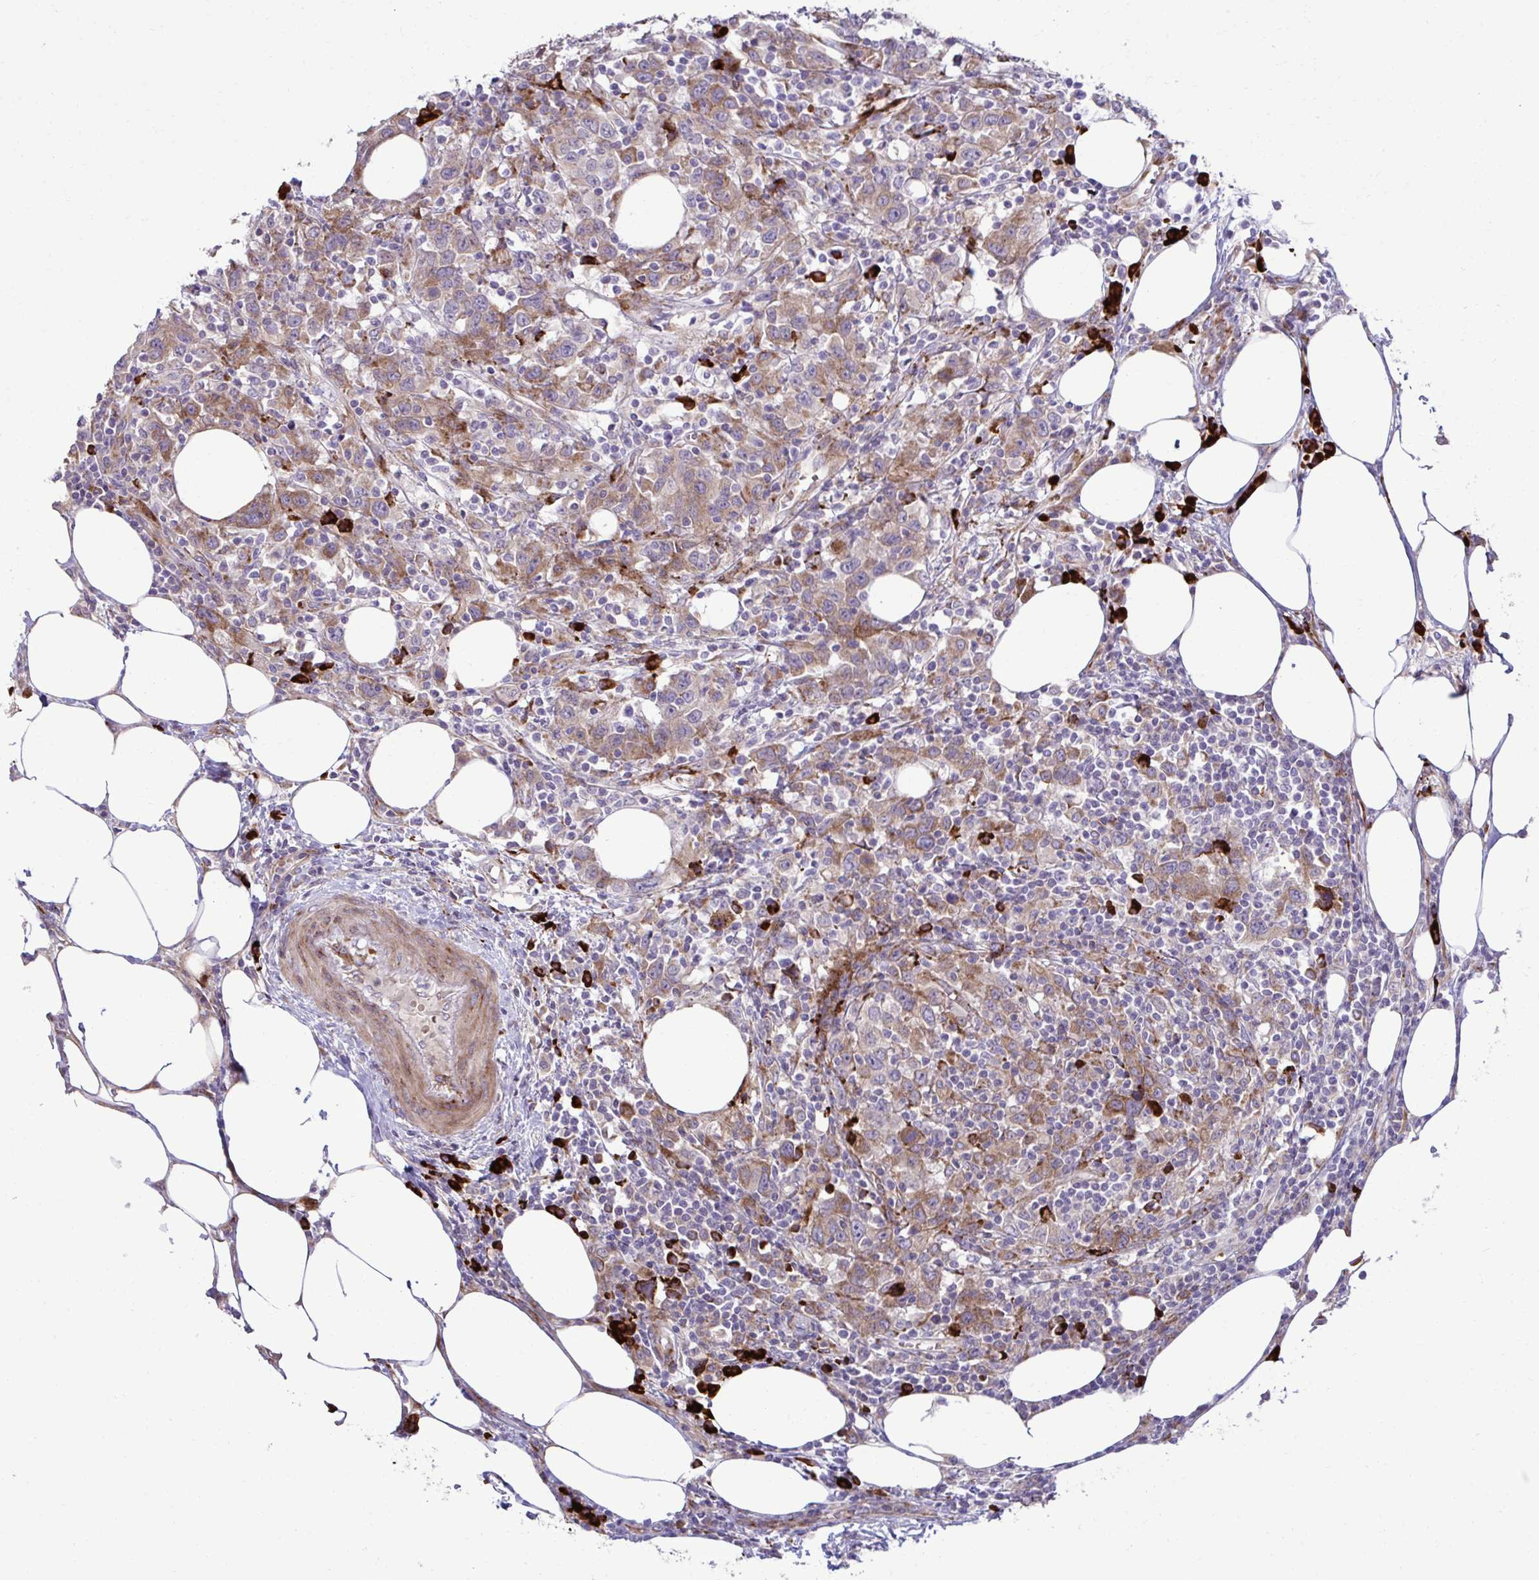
{"staining": {"intensity": "weak", "quantity": ">75%", "location": "cytoplasmic/membranous"}, "tissue": "urothelial cancer", "cell_type": "Tumor cells", "image_type": "cancer", "snomed": [{"axis": "morphology", "description": "Urothelial carcinoma, High grade"}, {"axis": "topography", "description": "Urinary bladder"}], "caption": "A high-resolution photomicrograph shows immunohistochemistry (IHC) staining of urothelial cancer, which reveals weak cytoplasmic/membranous positivity in approximately >75% of tumor cells.", "gene": "LIMS1", "patient": {"sex": "male", "age": 61}}